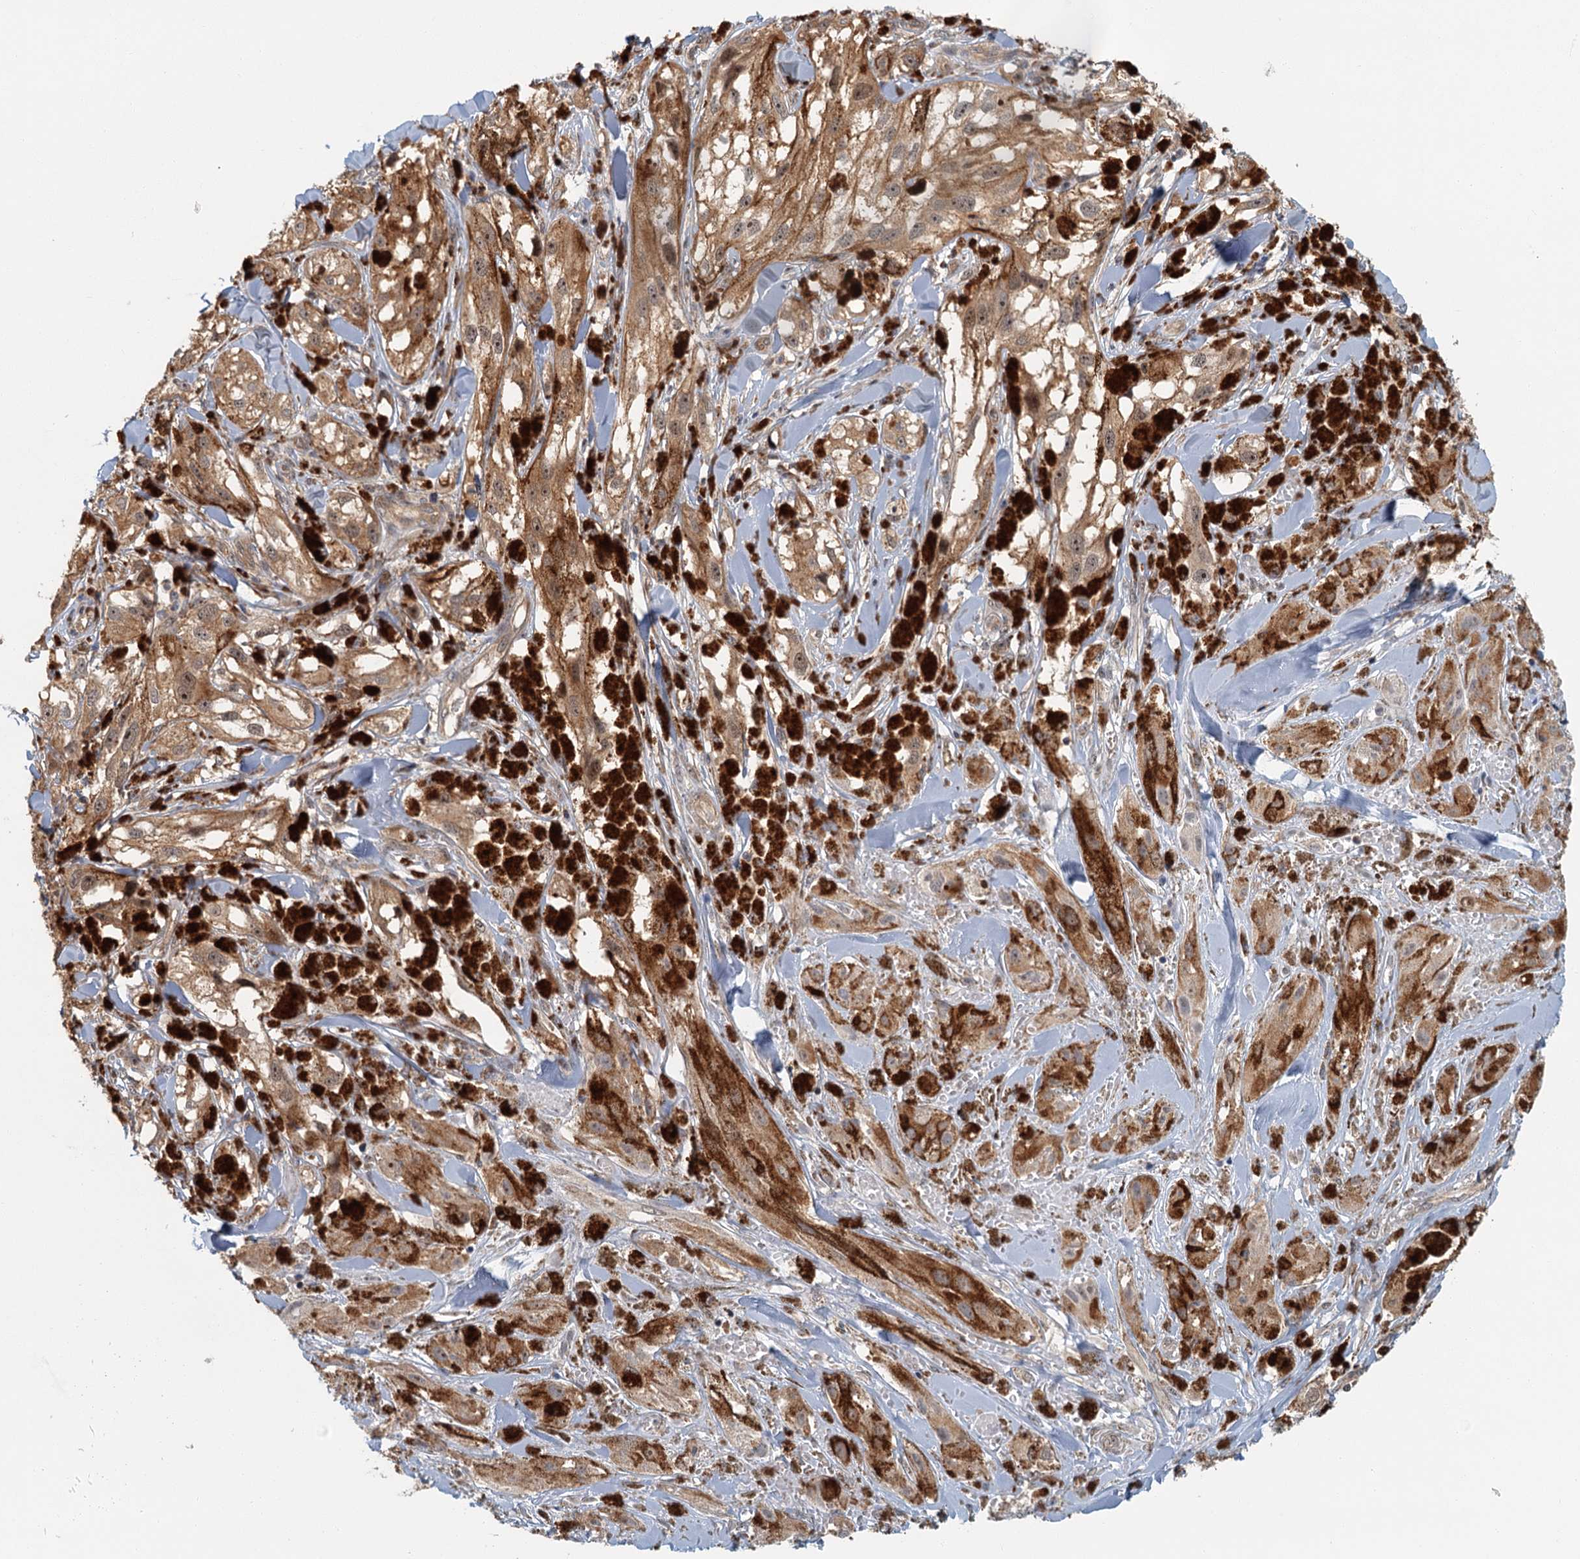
{"staining": {"intensity": "weak", "quantity": ">75%", "location": "cytoplasmic/membranous,nuclear"}, "tissue": "melanoma", "cell_type": "Tumor cells", "image_type": "cancer", "snomed": [{"axis": "morphology", "description": "Malignant melanoma, NOS"}, {"axis": "topography", "description": "Skin"}], "caption": "Immunohistochemical staining of human melanoma exhibits low levels of weak cytoplasmic/membranous and nuclear expression in about >75% of tumor cells. The staining is performed using DAB brown chromogen to label protein expression. The nuclei are counter-stained blue using hematoxylin.", "gene": "TAS2R42", "patient": {"sex": "male", "age": 88}}